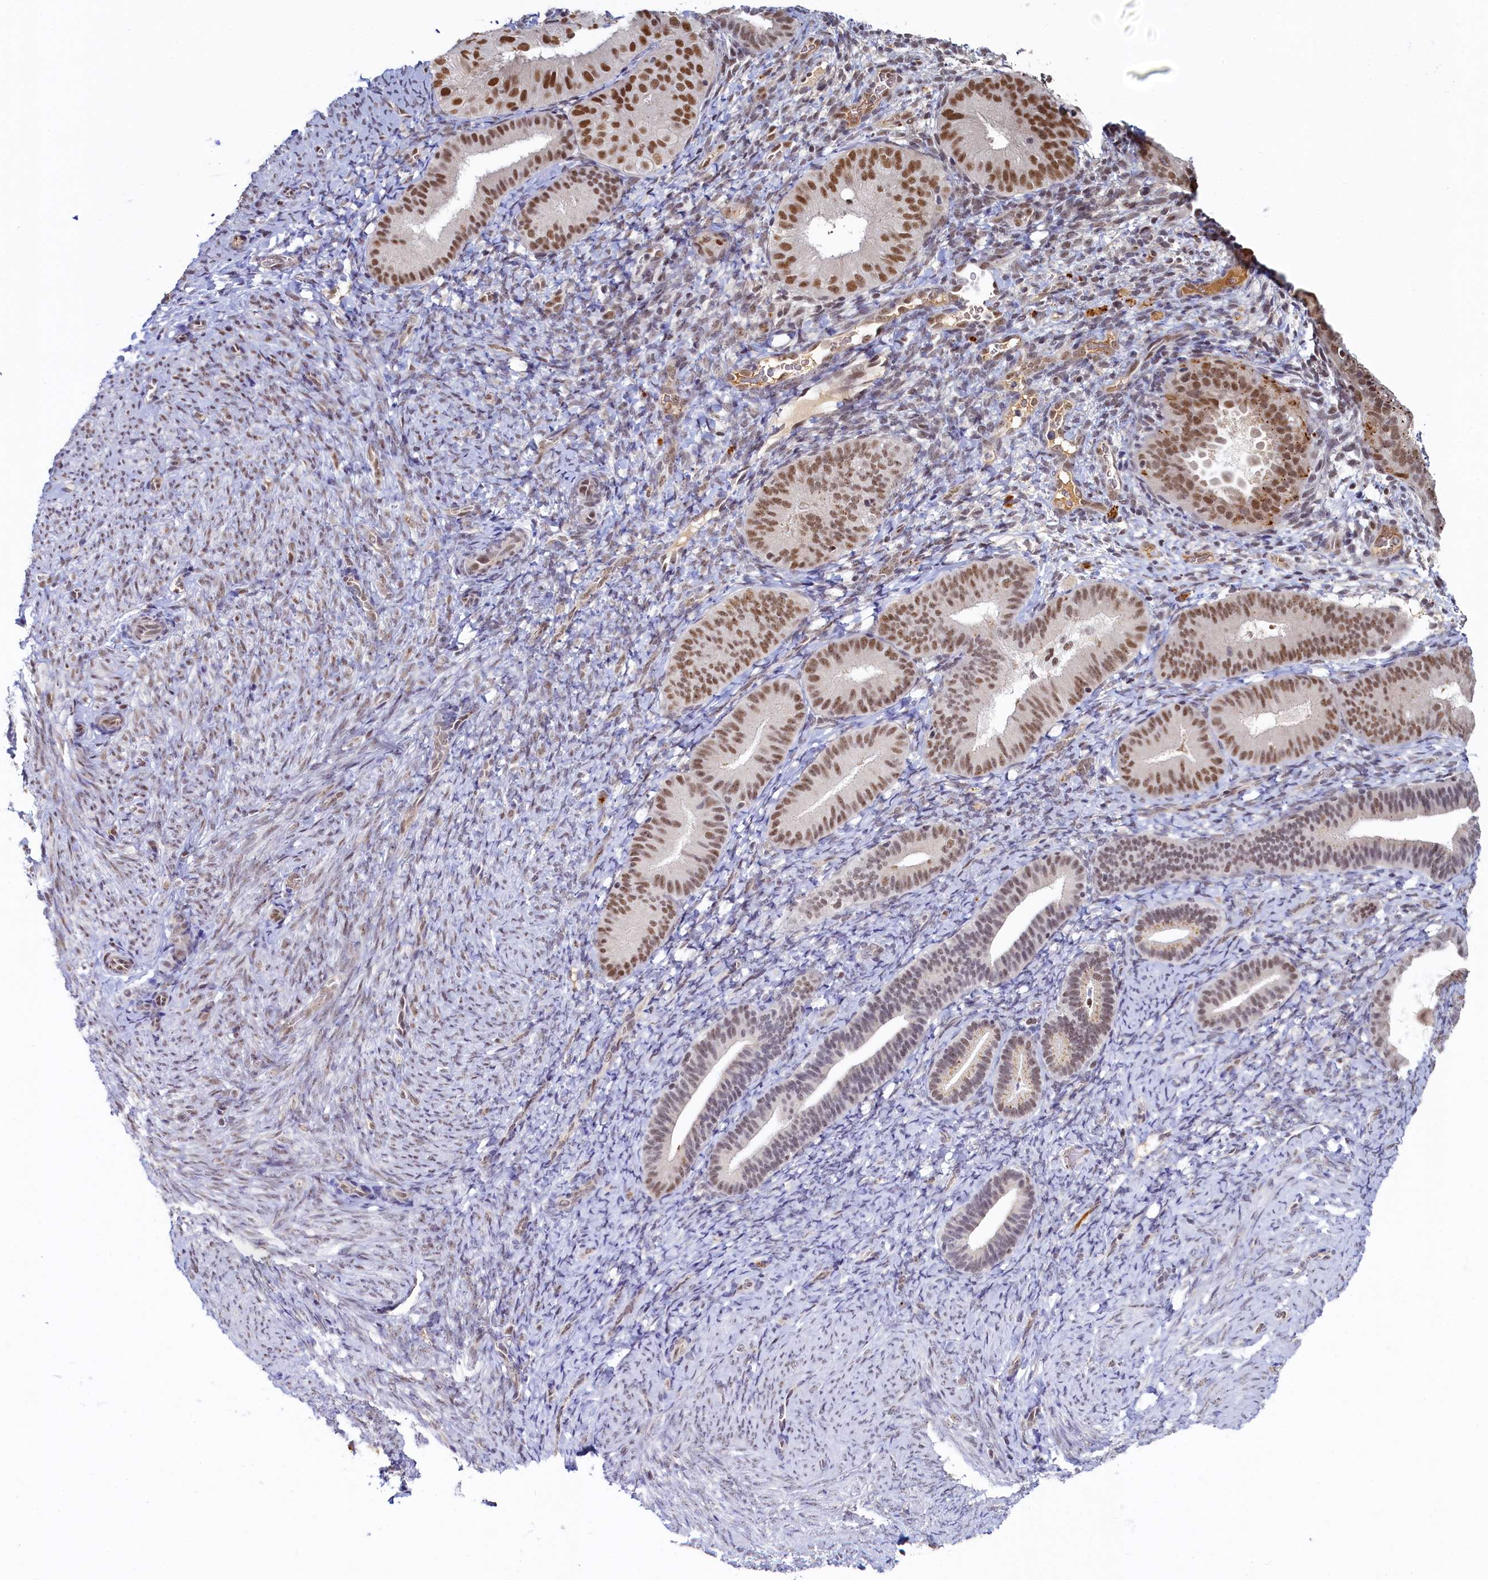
{"staining": {"intensity": "negative", "quantity": "none", "location": "none"}, "tissue": "endometrium", "cell_type": "Cells in endometrial stroma", "image_type": "normal", "snomed": [{"axis": "morphology", "description": "Normal tissue, NOS"}, {"axis": "topography", "description": "Endometrium"}], "caption": "IHC image of normal endometrium stained for a protein (brown), which exhibits no staining in cells in endometrial stroma. (IHC, brightfield microscopy, high magnification).", "gene": "INTS14", "patient": {"sex": "female", "age": 65}}